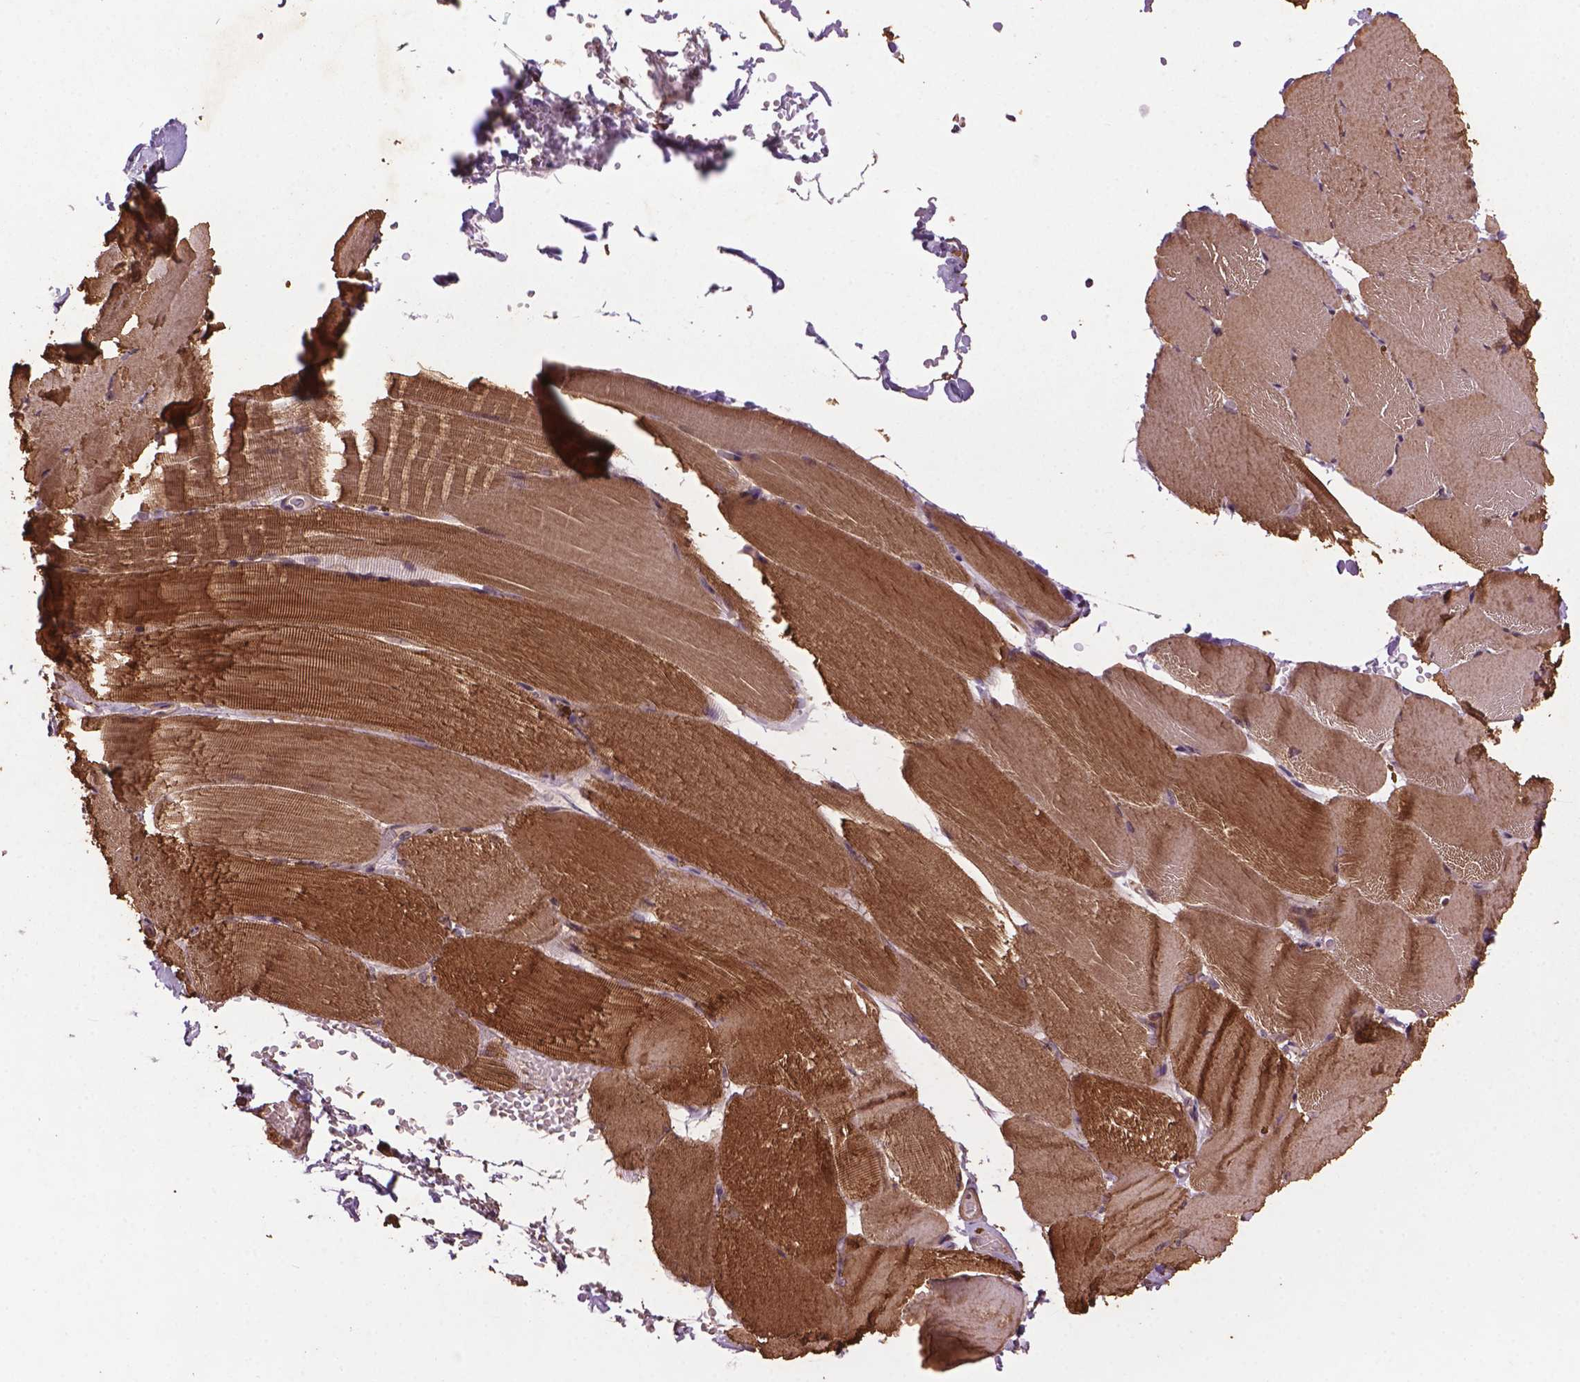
{"staining": {"intensity": "moderate", "quantity": "25%-75%", "location": "cytoplasmic/membranous"}, "tissue": "skeletal muscle", "cell_type": "Myocytes", "image_type": "normal", "snomed": [{"axis": "morphology", "description": "Normal tissue, NOS"}, {"axis": "topography", "description": "Skeletal muscle"}], "caption": "The image displays a brown stain indicating the presence of a protein in the cytoplasmic/membranous of myocytes in skeletal muscle. (brown staining indicates protein expression, while blue staining denotes nuclei).", "gene": "BABAM1", "patient": {"sex": "female", "age": 37}}